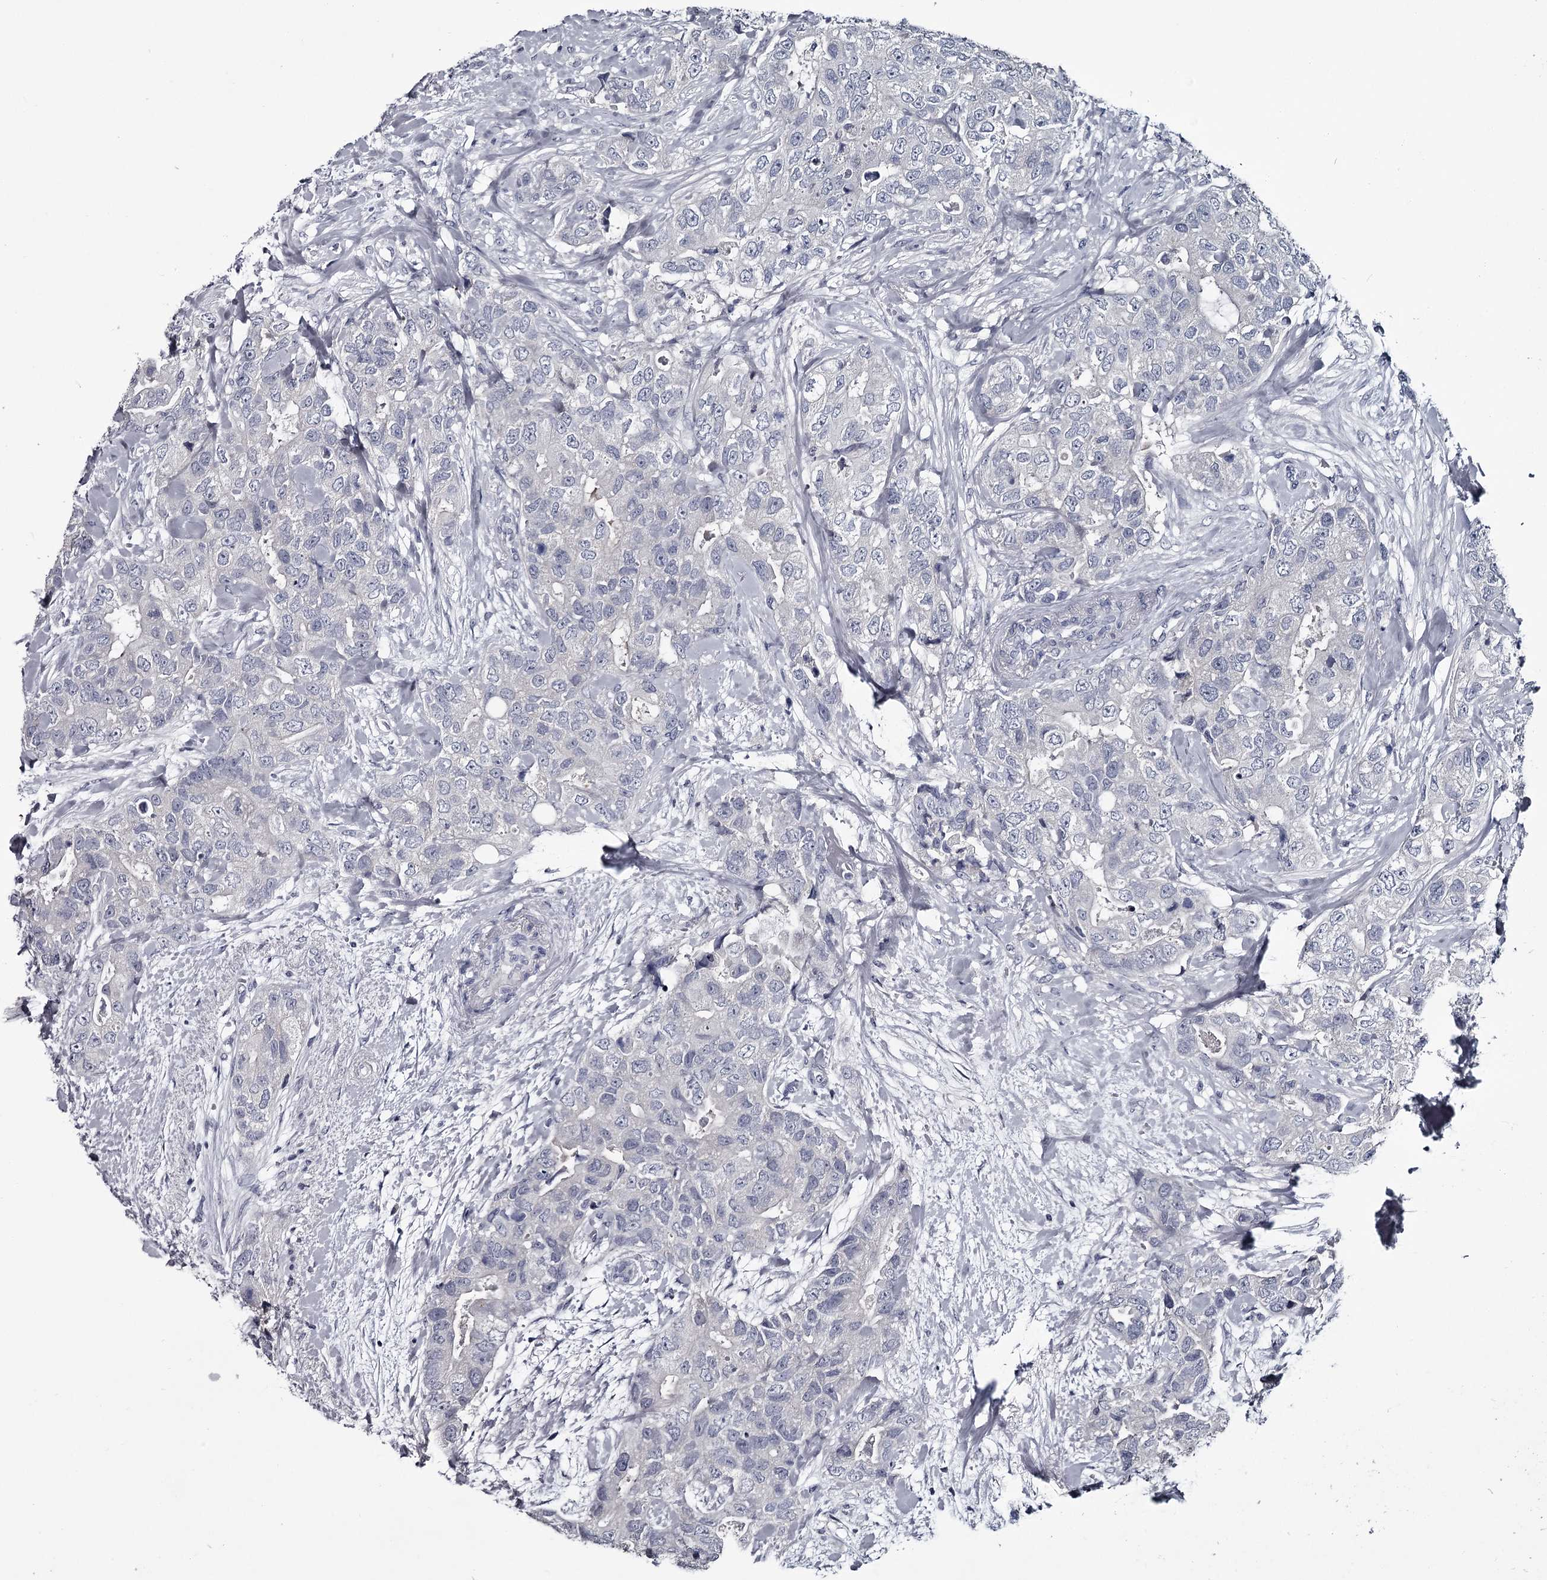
{"staining": {"intensity": "negative", "quantity": "none", "location": "none"}, "tissue": "breast cancer", "cell_type": "Tumor cells", "image_type": "cancer", "snomed": [{"axis": "morphology", "description": "Duct carcinoma"}, {"axis": "topography", "description": "Breast"}], "caption": "Photomicrograph shows no significant protein staining in tumor cells of breast cancer.", "gene": "DAO", "patient": {"sex": "female", "age": 62}}